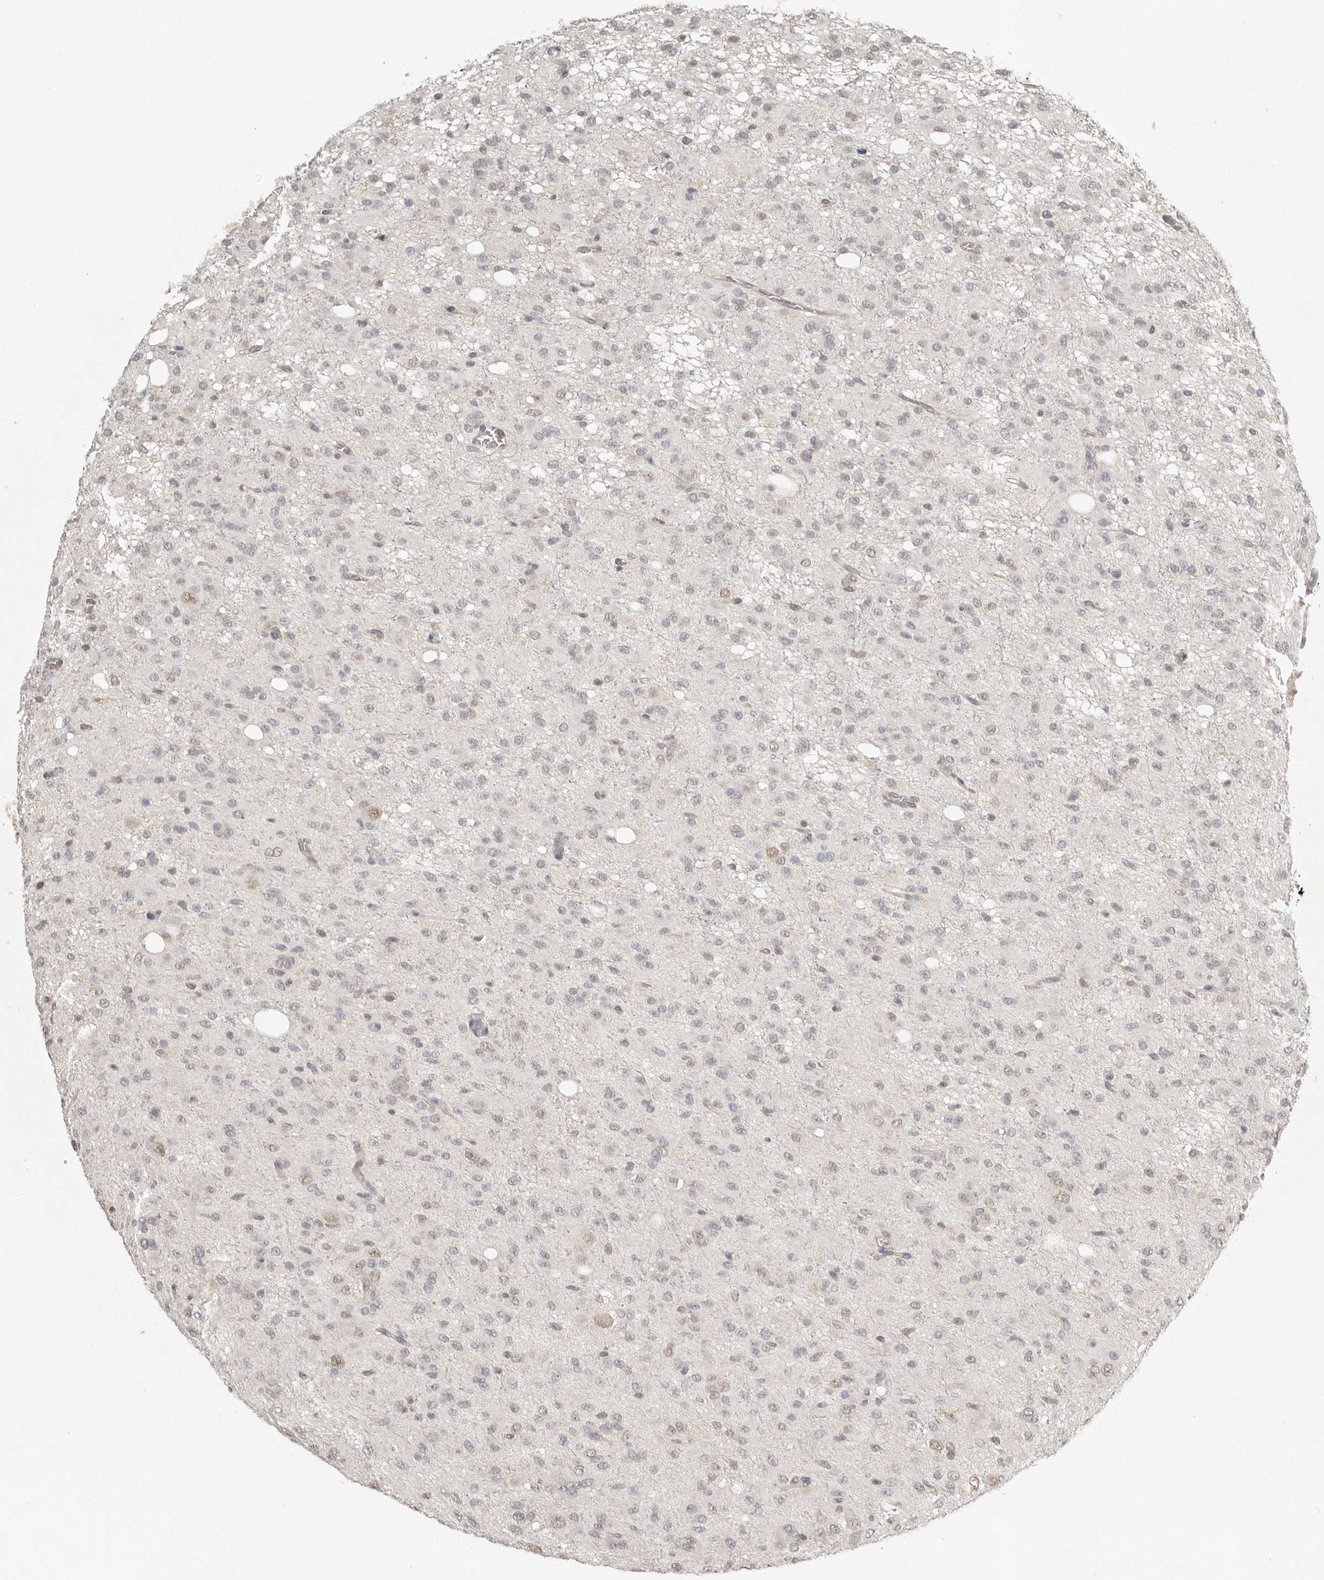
{"staining": {"intensity": "weak", "quantity": ">75%", "location": "nuclear"}, "tissue": "glioma", "cell_type": "Tumor cells", "image_type": "cancer", "snomed": [{"axis": "morphology", "description": "Glioma, malignant, High grade"}, {"axis": "topography", "description": "Brain"}], "caption": "Protein expression by immunohistochemistry (IHC) displays weak nuclear positivity in about >75% of tumor cells in malignant glioma (high-grade).", "gene": "PSMA5", "patient": {"sex": "female", "age": 59}}